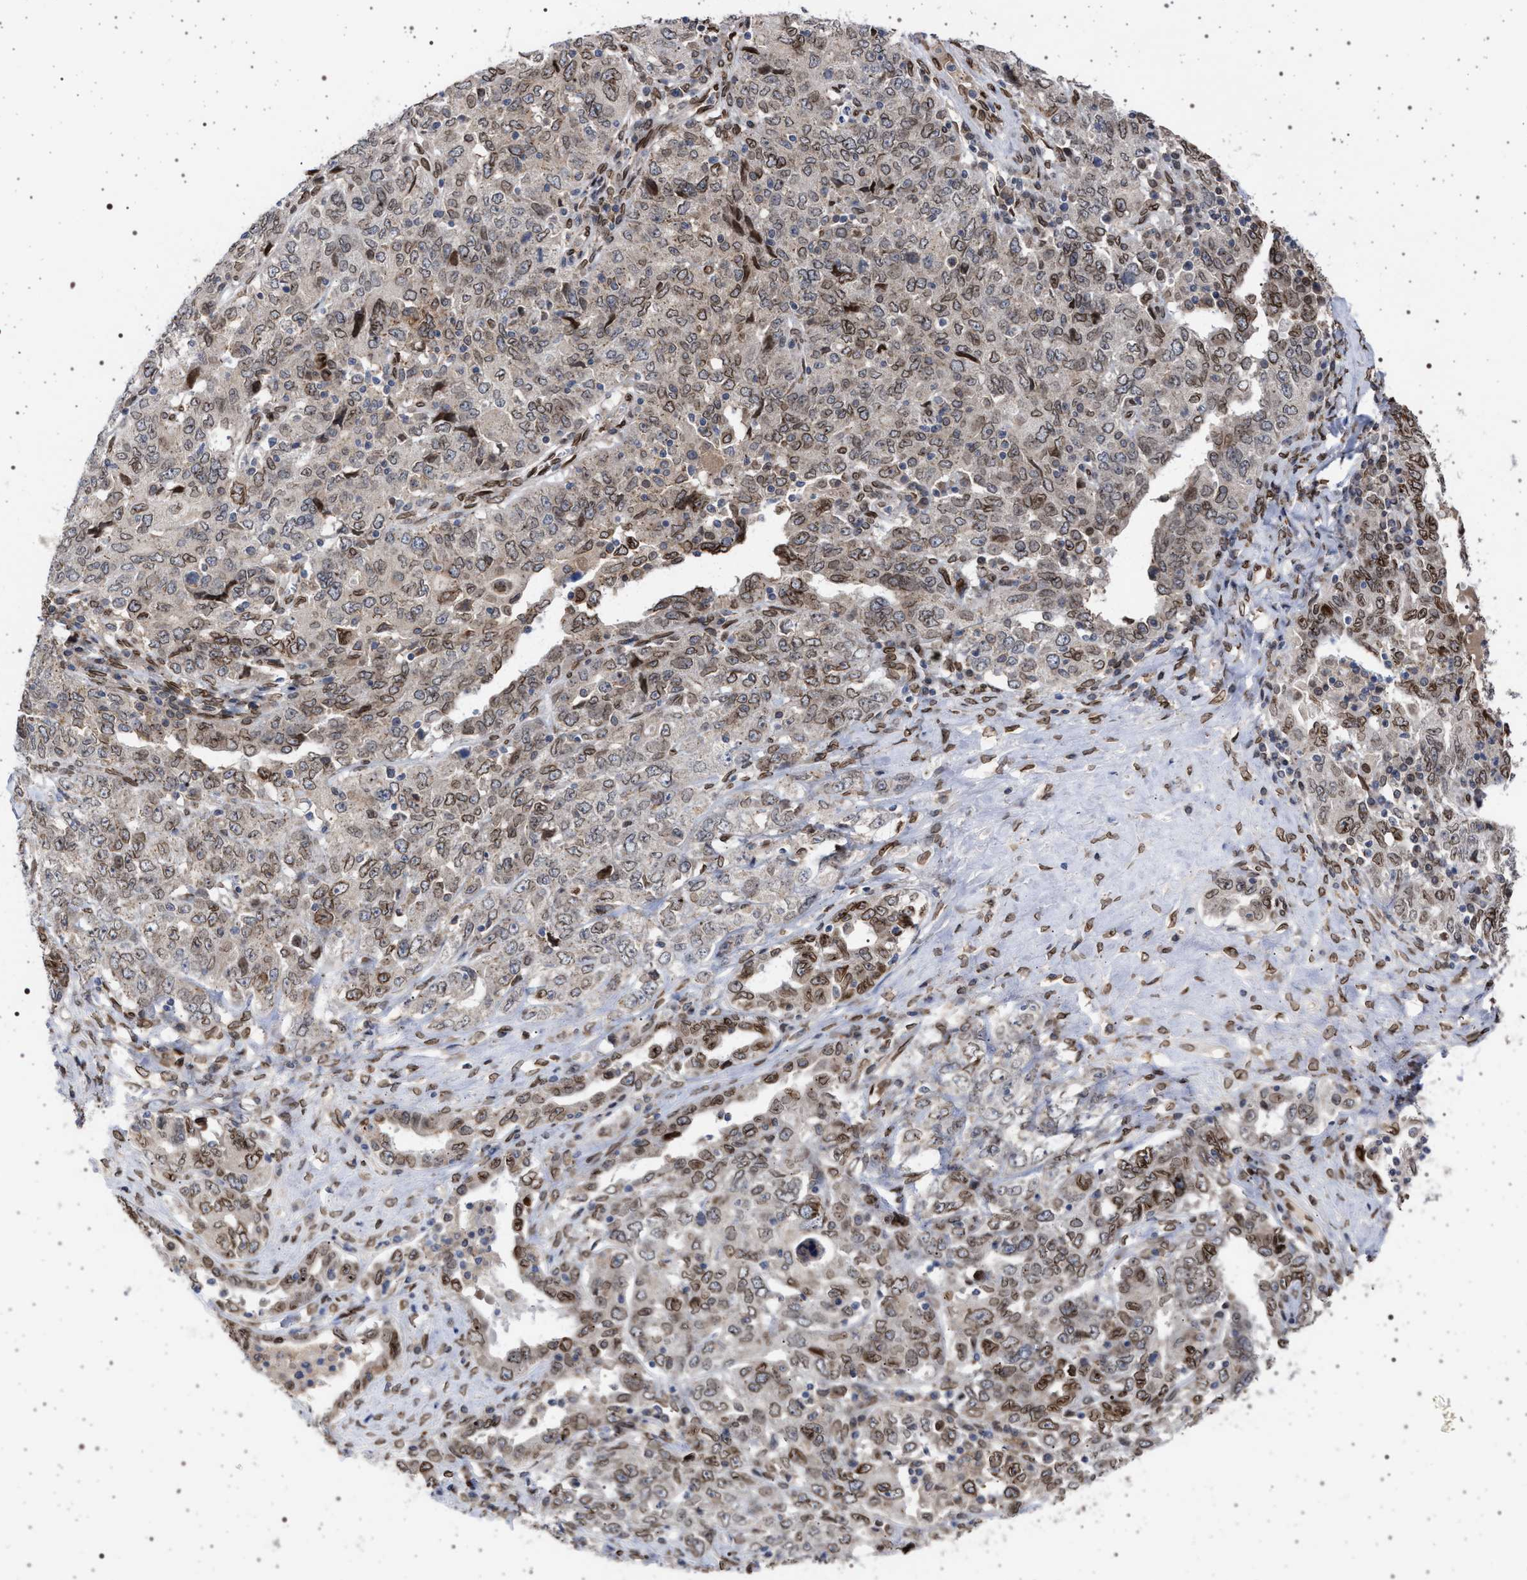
{"staining": {"intensity": "moderate", "quantity": ">75%", "location": "cytoplasmic/membranous,nuclear"}, "tissue": "ovarian cancer", "cell_type": "Tumor cells", "image_type": "cancer", "snomed": [{"axis": "morphology", "description": "Carcinoma, endometroid"}, {"axis": "topography", "description": "Ovary"}], "caption": "An IHC photomicrograph of tumor tissue is shown. Protein staining in brown highlights moderate cytoplasmic/membranous and nuclear positivity in ovarian cancer (endometroid carcinoma) within tumor cells.", "gene": "ING2", "patient": {"sex": "female", "age": 62}}